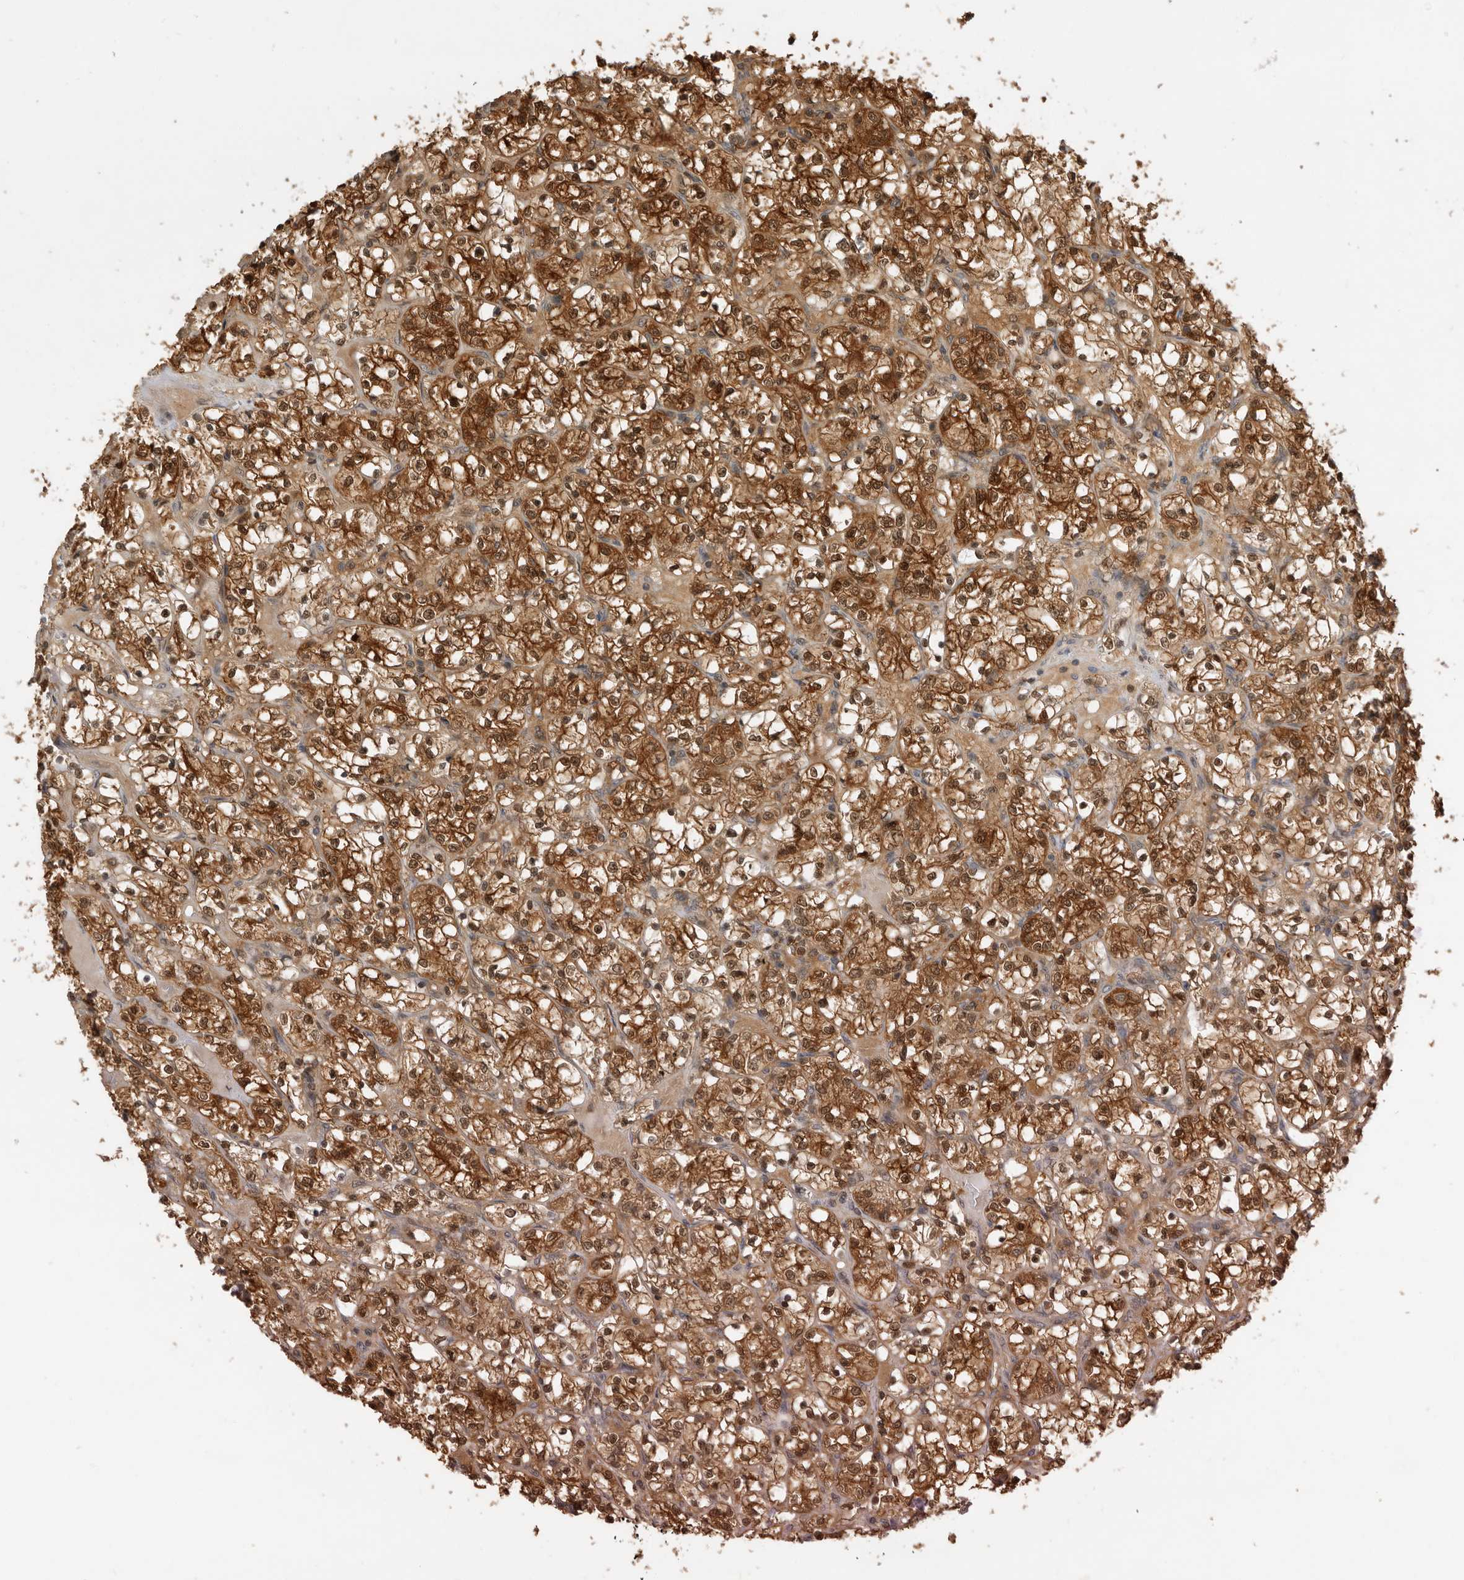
{"staining": {"intensity": "strong", "quantity": ">75%", "location": "cytoplasmic/membranous,nuclear"}, "tissue": "renal cancer", "cell_type": "Tumor cells", "image_type": "cancer", "snomed": [{"axis": "morphology", "description": "Adenocarcinoma, NOS"}, {"axis": "topography", "description": "Kidney"}], "caption": "This is a micrograph of IHC staining of adenocarcinoma (renal), which shows strong positivity in the cytoplasmic/membranous and nuclear of tumor cells.", "gene": "ADPRS", "patient": {"sex": "female", "age": 69}}